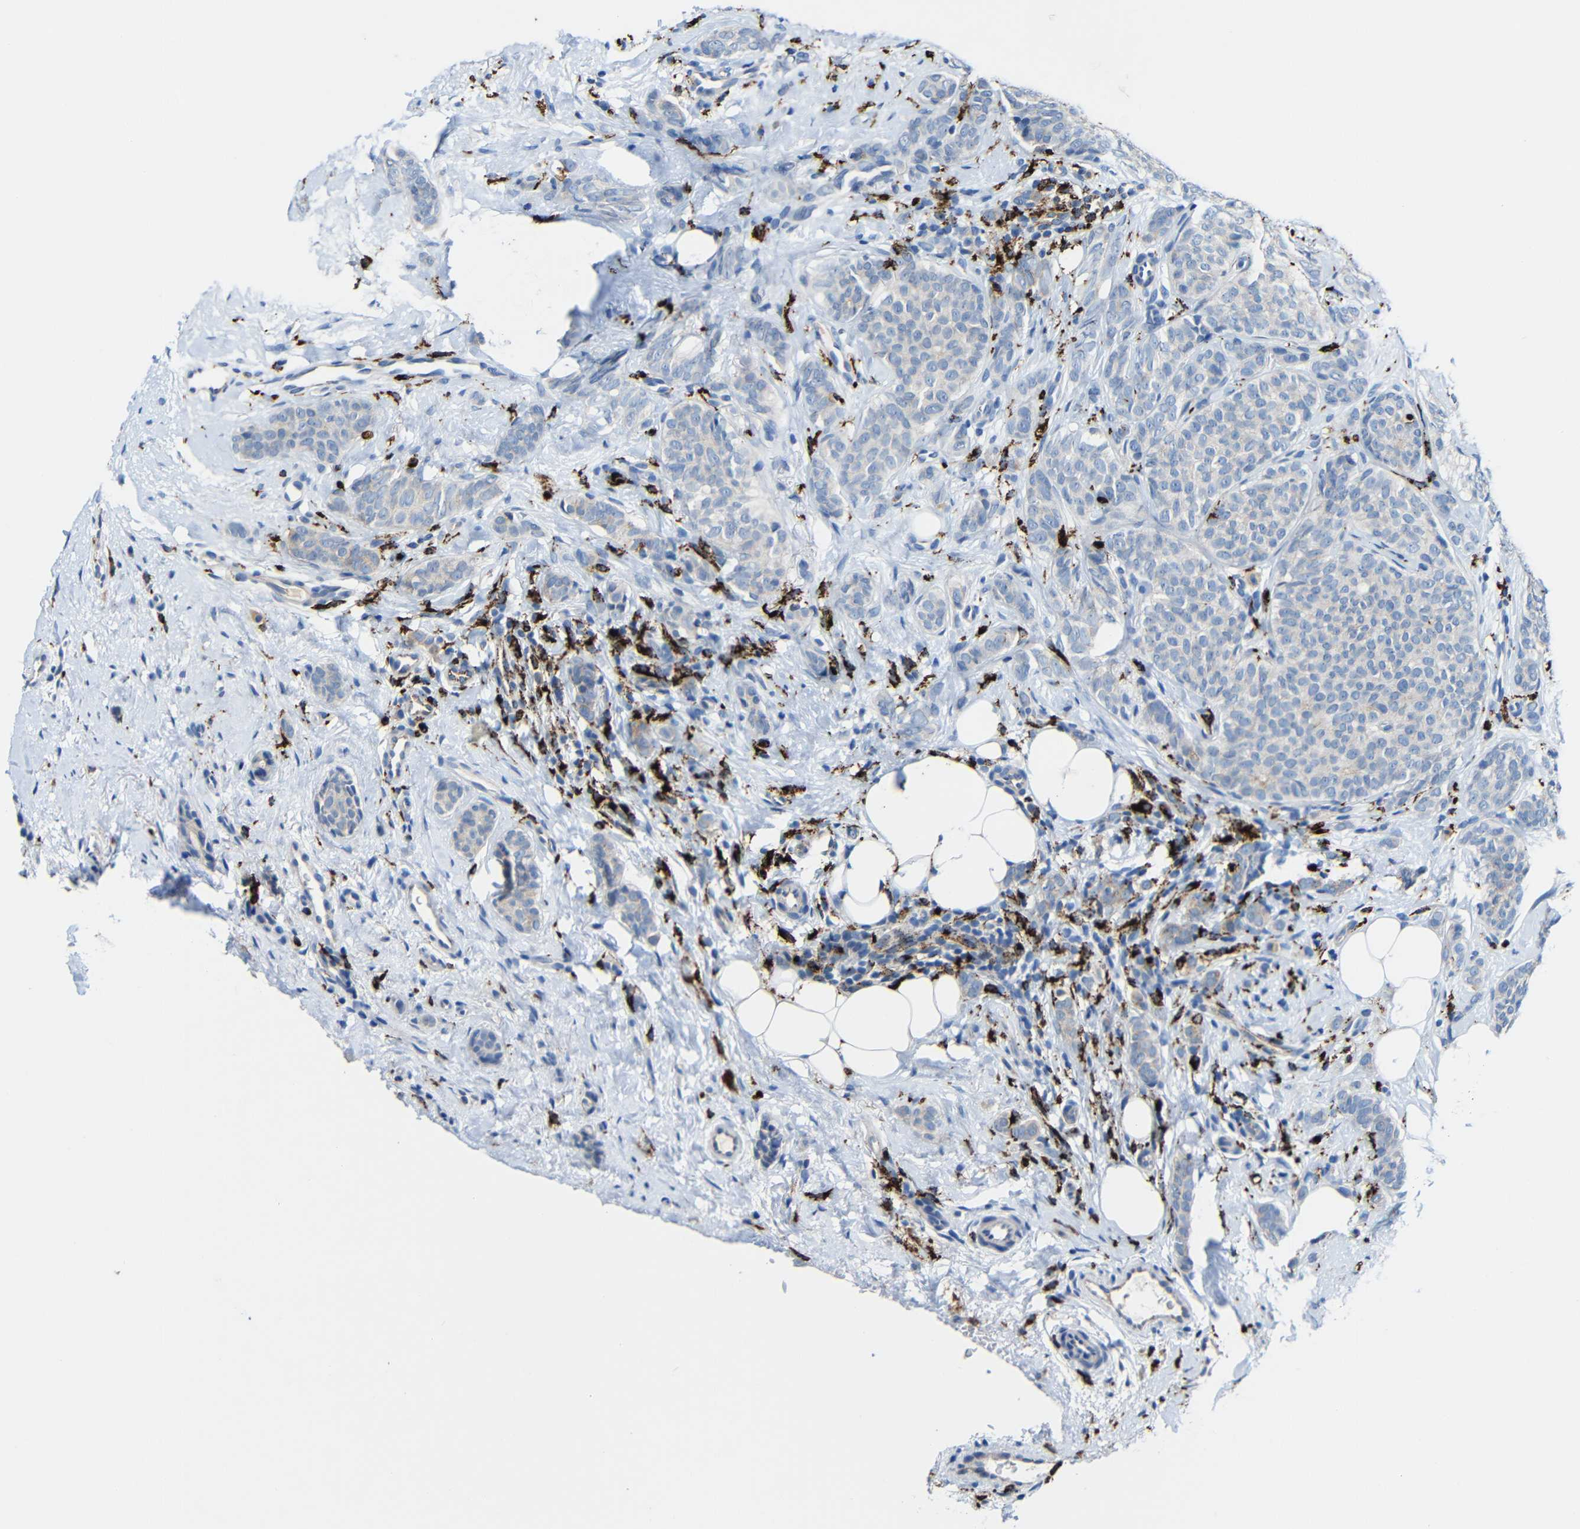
{"staining": {"intensity": "negative", "quantity": "none", "location": "none"}, "tissue": "breast cancer", "cell_type": "Tumor cells", "image_type": "cancer", "snomed": [{"axis": "morphology", "description": "Lobular carcinoma"}, {"axis": "topography", "description": "Skin"}, {"axis": "topography", "description": "Breast"}], "caption": "Tumor cells show no significant positivity in breast cancer (lobular carcinoma).", "gene": "HLA-DMA", "patient": {"sex": "female", "age": 46}}